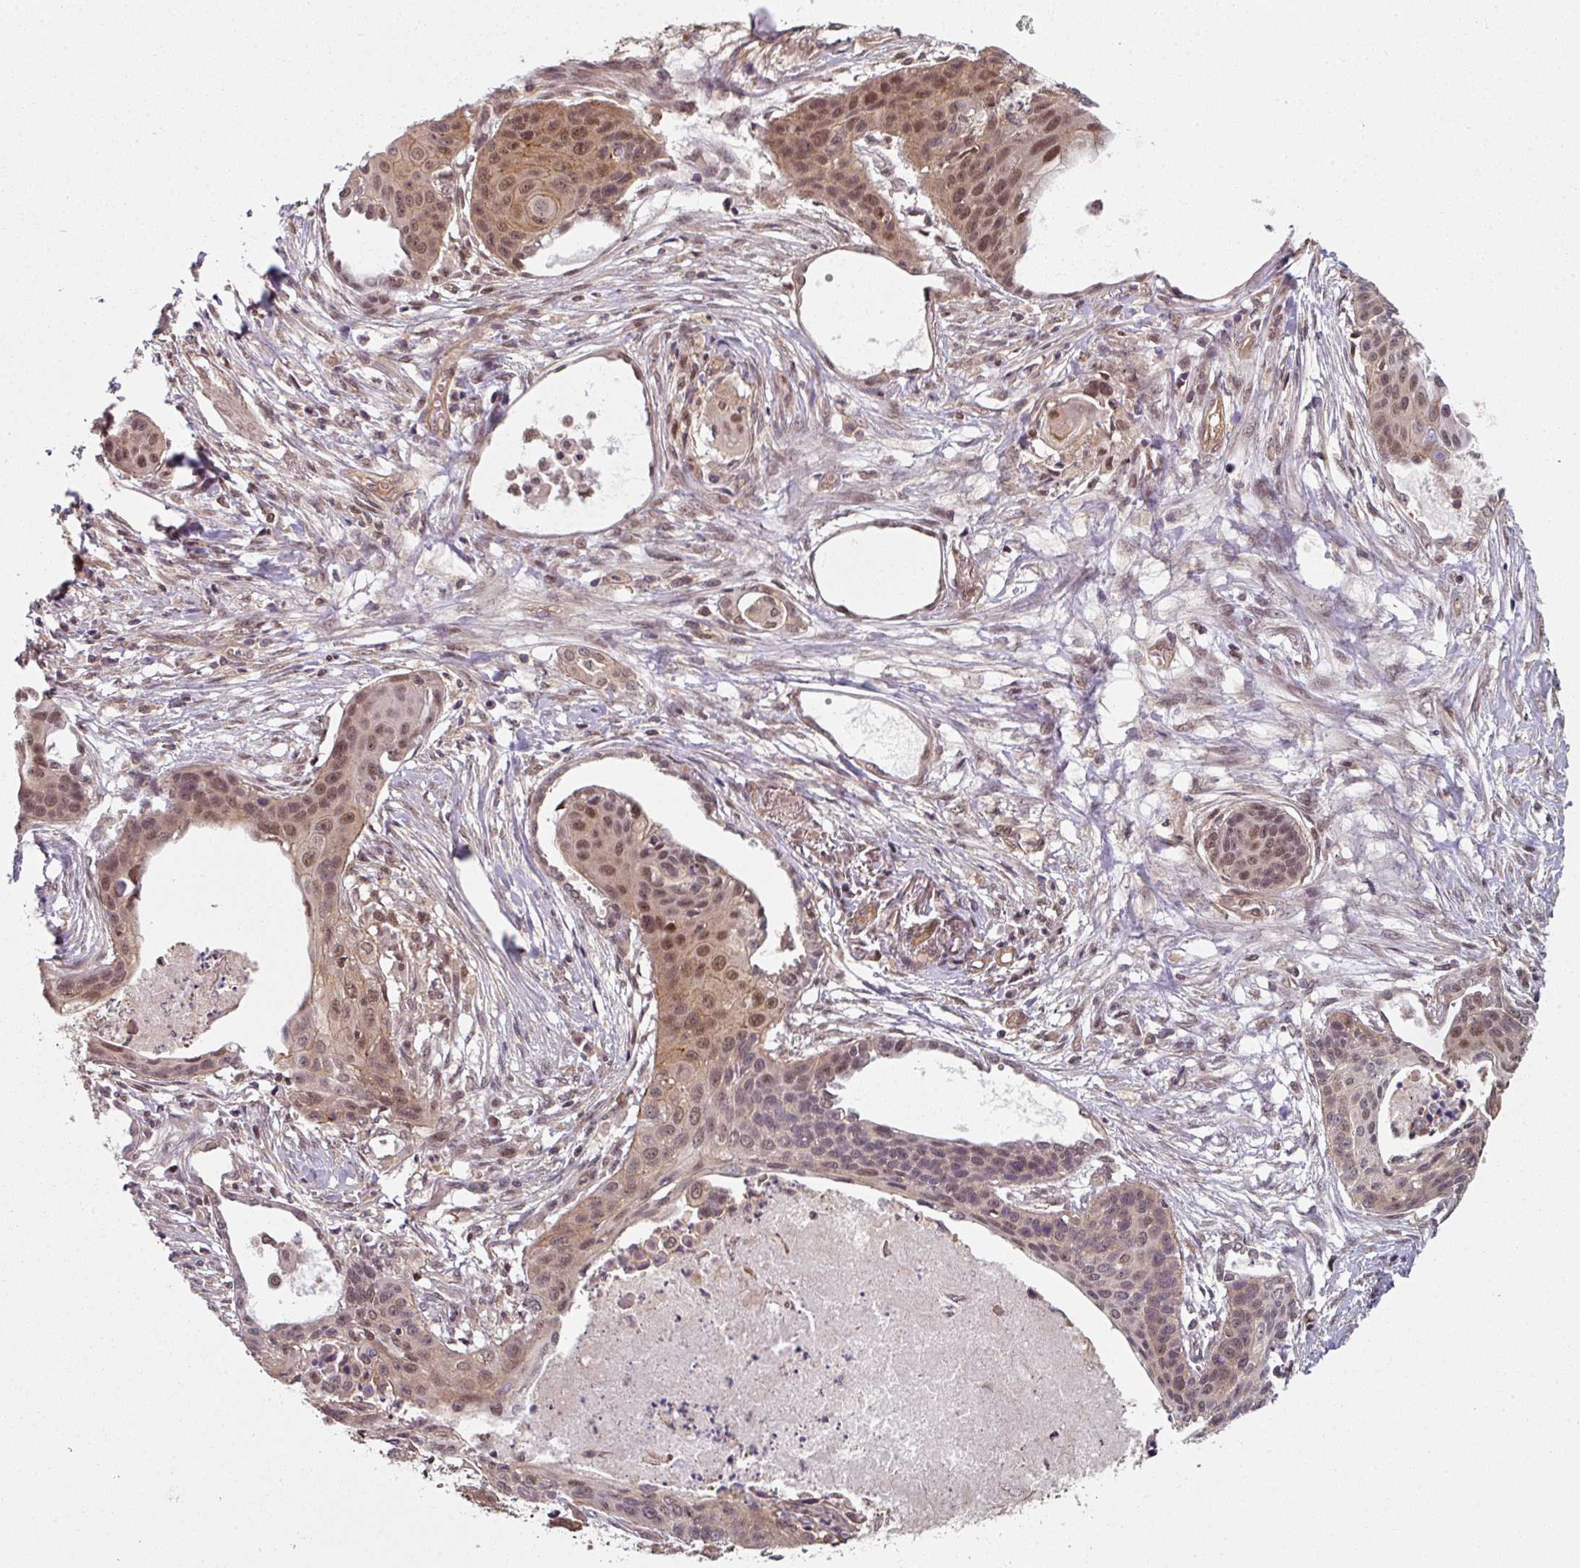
{"staining": {"intensity": "moderate", "quantity": ">75%", "location": "nuclear"}, "tissue": "lung cancer", "cell_type": "Tumor cells", "image_type": "cancer", "snomed": [{"axis": "morphology", "description": "Squamous cell carcinoma, NOS"}, {"axis": "topography", "description": "Lung"}], "caption": "Moderate nuclear protein expression is appreciated in approximately >75% of tumor cells in lung cancer.", "gene": "PSME3IP1", "patient": {"sex": "male", "age": 71}}